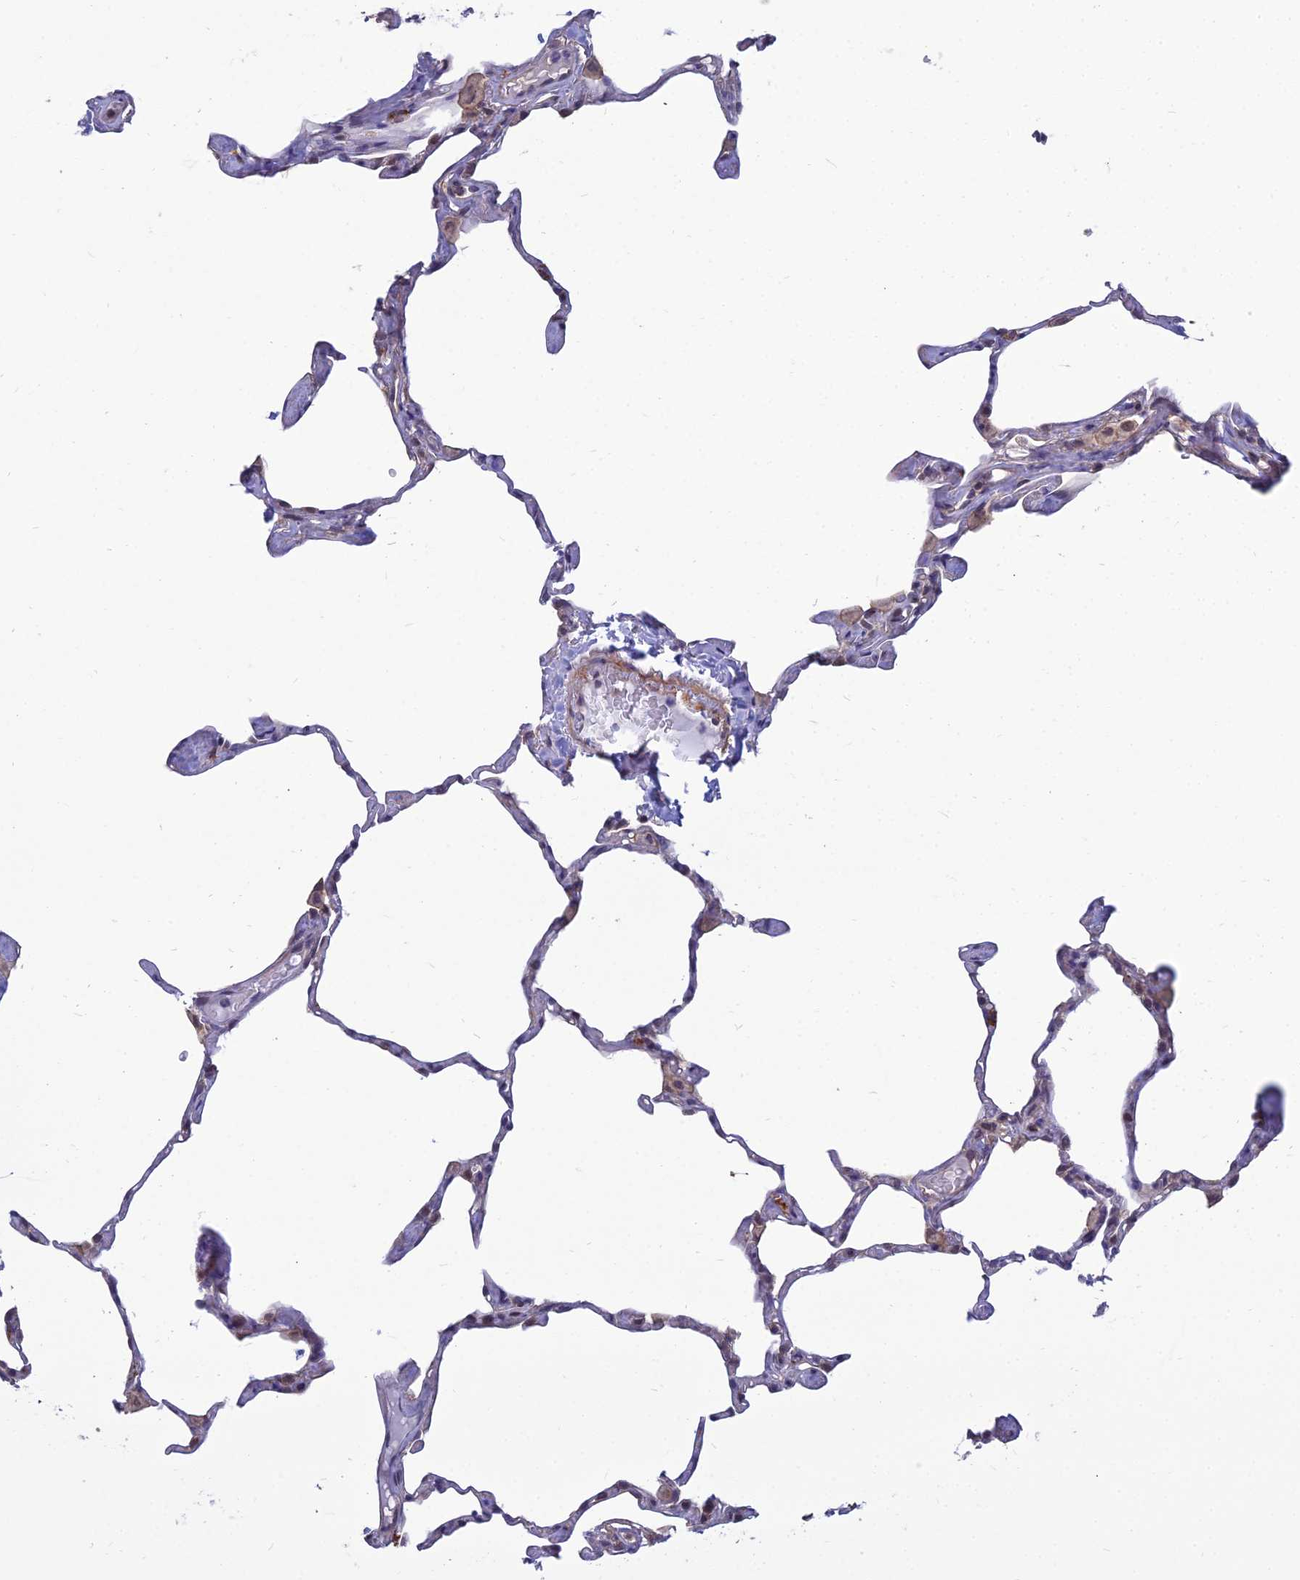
{"staining": {"intensity": "weak", "quantity": "<25%", "location": "nuclear"}, "tissue": "lung", "cell_type": "Alveolar cells", "image_type": "normal", "snomed": [{"axis": "morphology", "description": "Normal tissue, NOS"}, {"axis": "topography", "description": "Lung"}], "caption": "Alveolar cells are negative for protein expression in normal human lung. Brightfield microscopy of immunohistochemistry stained with DAB (3,3'-diaminobenzidine) (brown) and hematoxylin (blue), captured at high magnification.", "gene": "OPA3", "patient": {"sex": "male", "age": 65}}